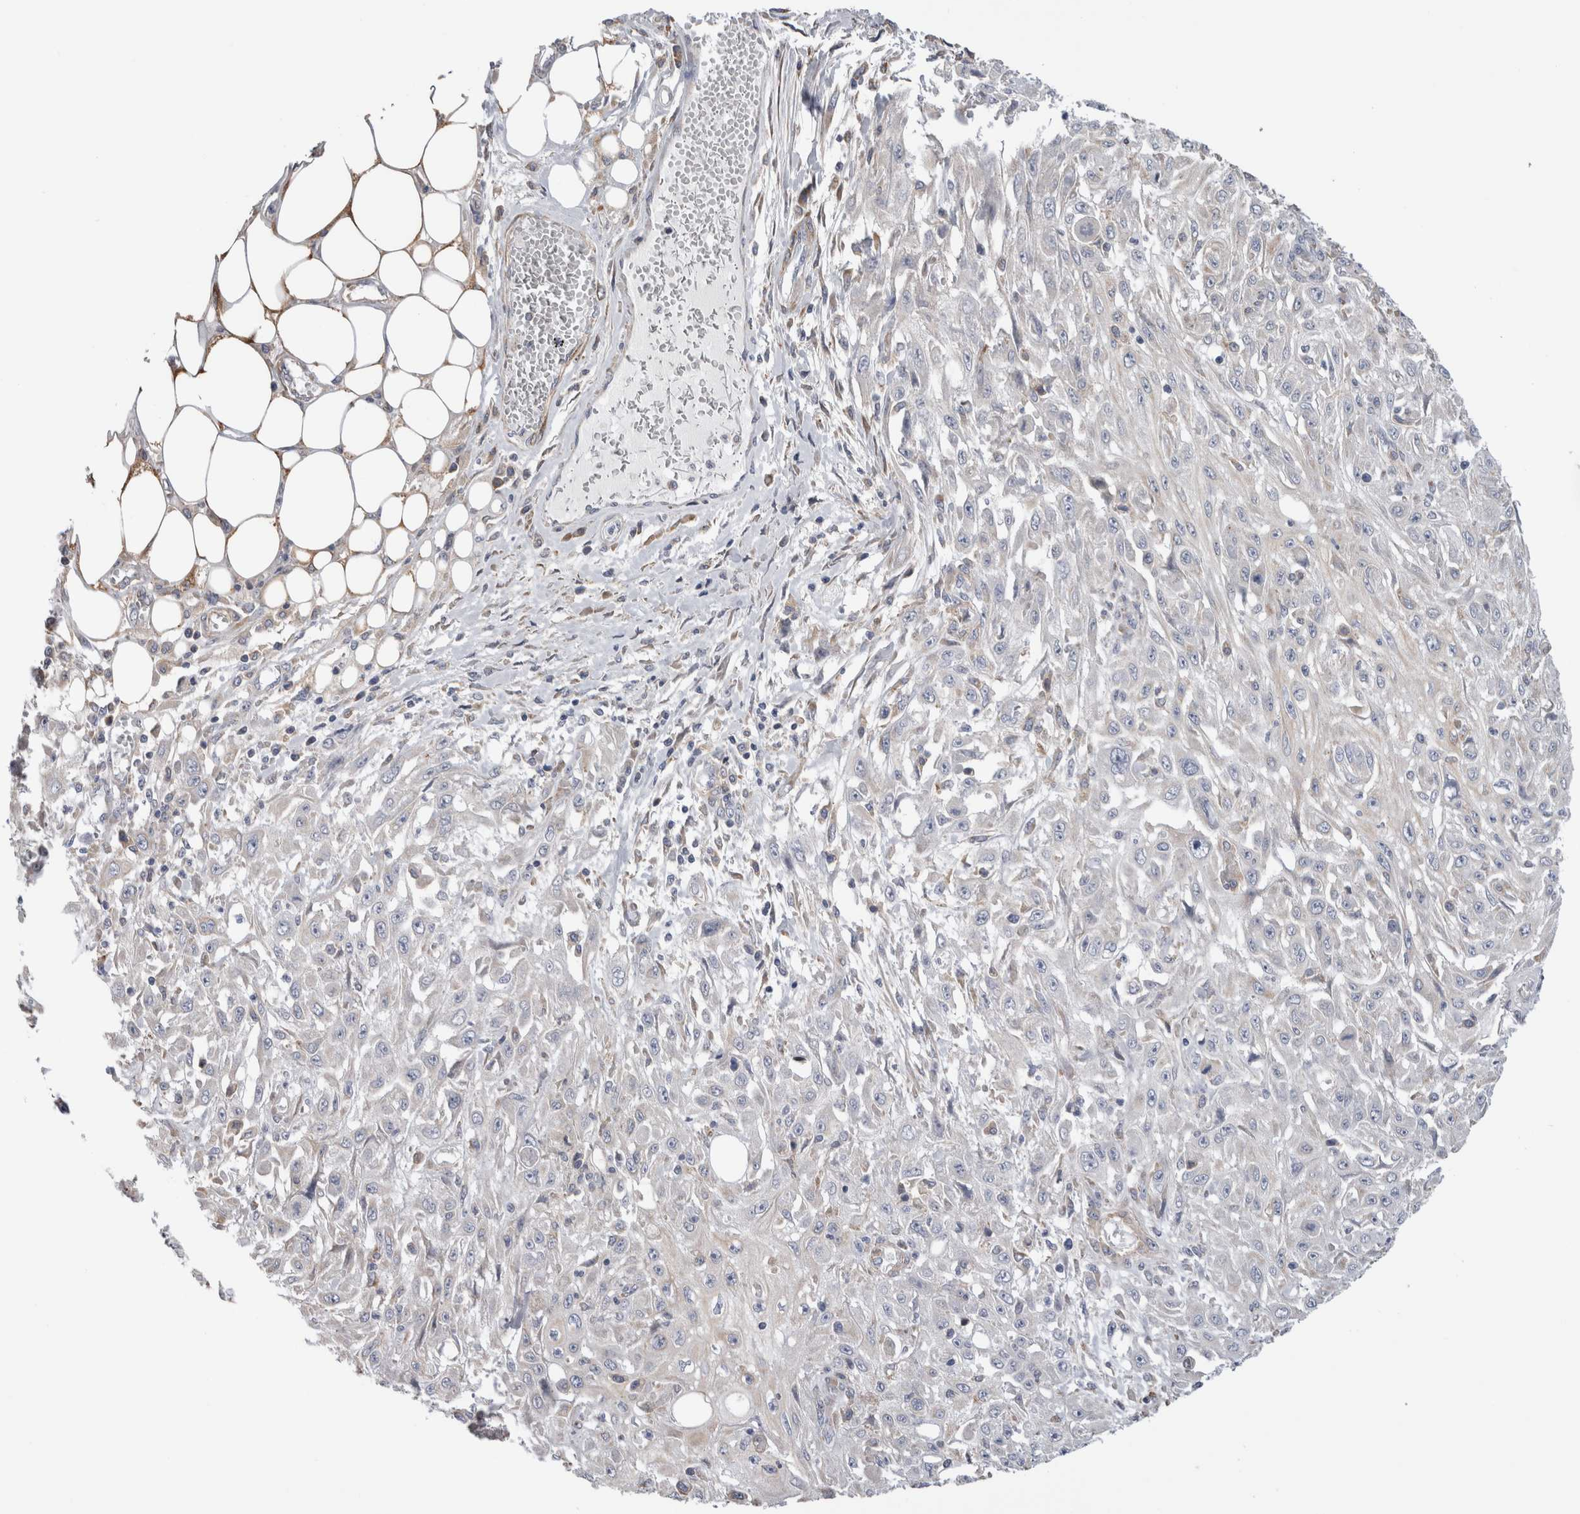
{"staining": {"intensity": "negative", "quantity": "none", "location": "none"}, "tissue": "skin cancer", "cell_type": "Tumor cells", "image_type": "cancer", "snomed": [{"axis": "morphology", "description": "Squamous cell carcinoma, NOS"}, {"axis": "morphology", "description": "Squamous cell carcinoma, metastatic, NOS"}, {"axis": "topography", "description": "Skin"}, {"axis": "topography", "description": "Lymph node"}], "caption": "Image shows no protein staining in tumor cells of skin cancer (metastatic squamous cell carcinoma) tissue.", "gene": "SMAP2", "patient": {"sex": "male", "age": 75}}